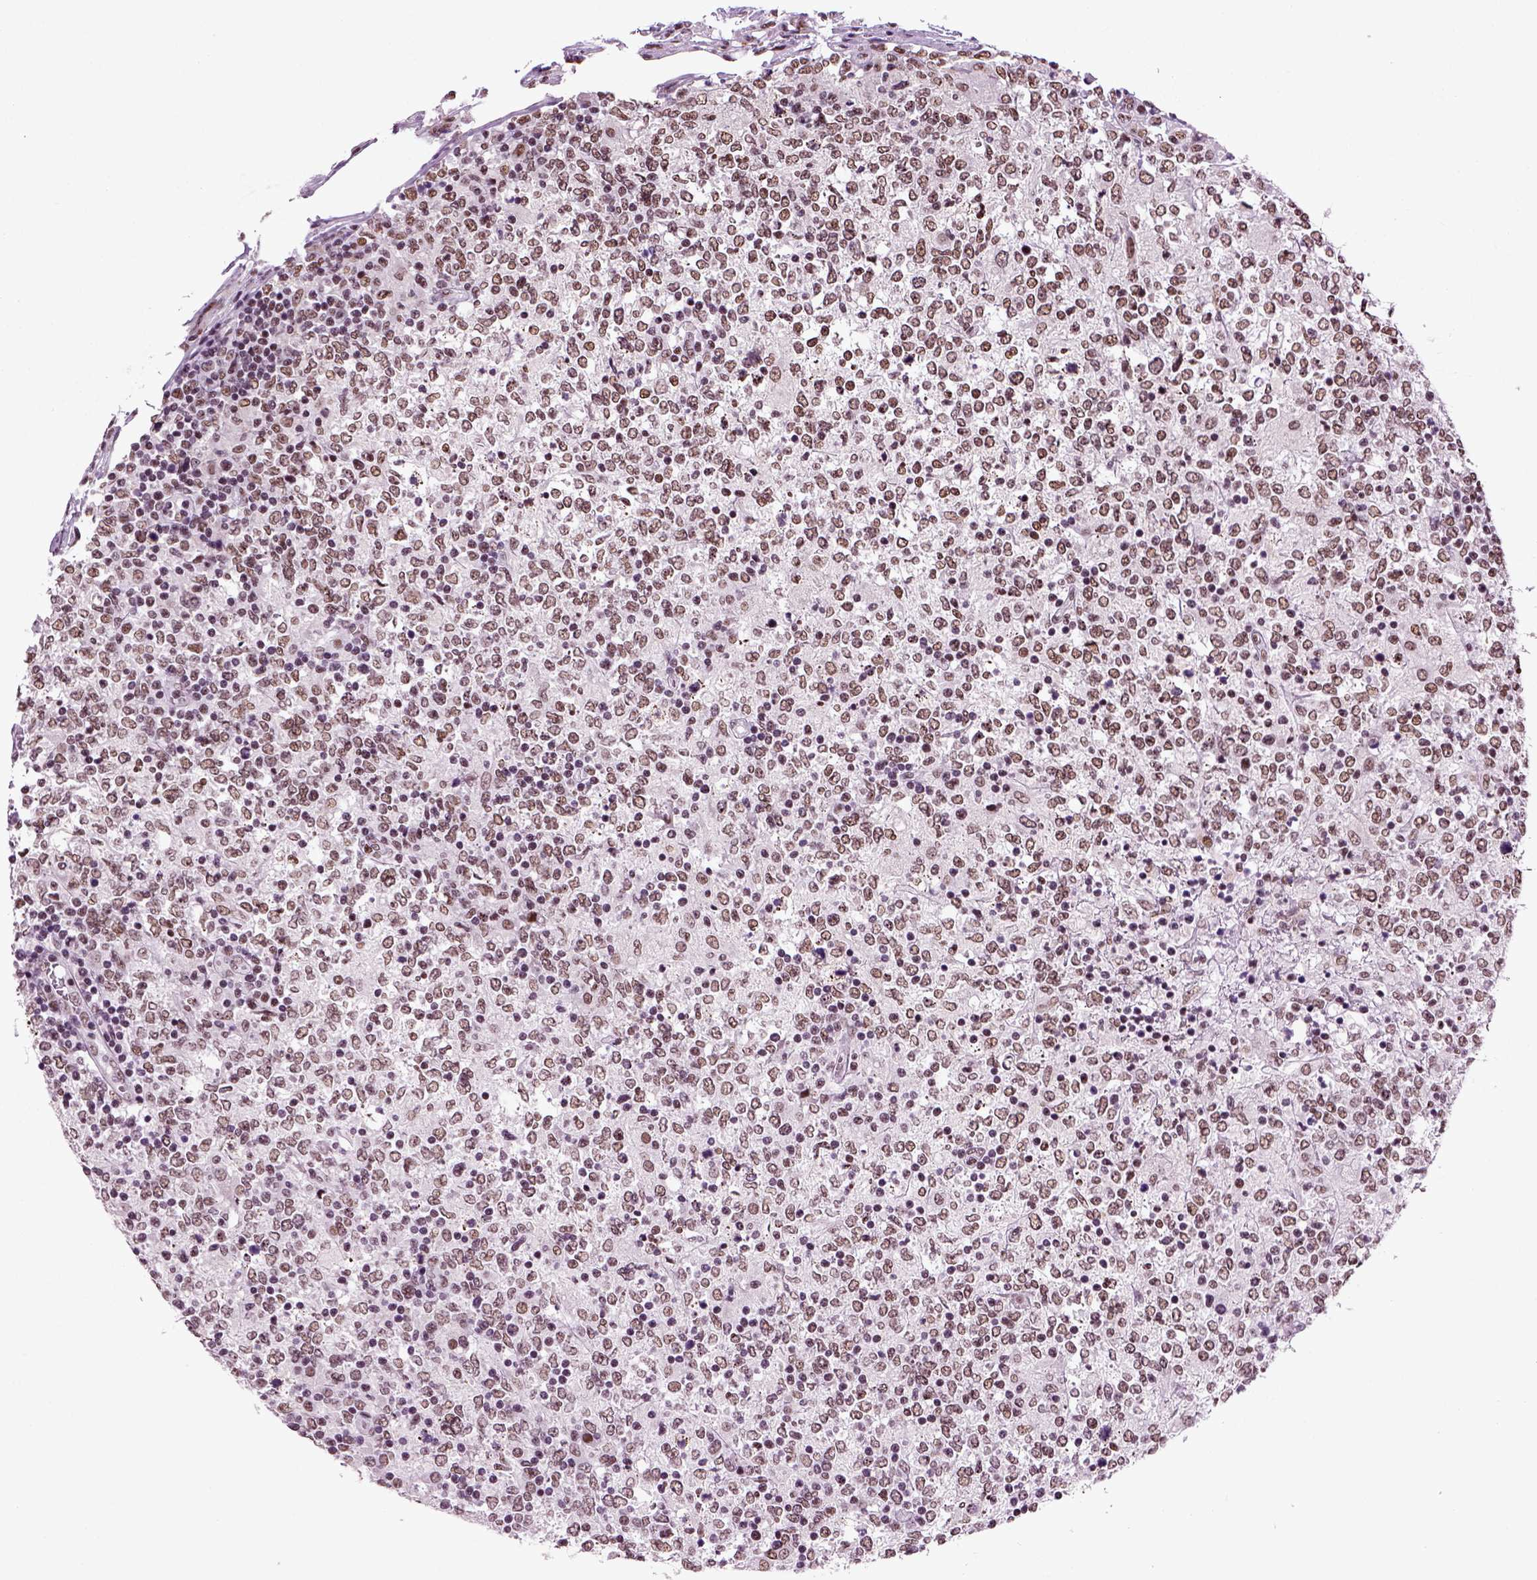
{"staining": {"intensity": "weak", "quantity": ">75%", "location": "nuclear"}, "tissue": "lymphoma", "cell_type": "Tumor cells", "image_type": "cancer", "snomed": [{"axis": "morphology", "description": "Malignant lymphoma, non-Hodgkin's type, High grade"}, {"axis": "topography", "description": "Lymph node"}], "caption": "Human malignant lymphoma, non-Hodgkin's type (high-grade) stained with a brown dye exhibits weak nuclear positive staining in approximately >75% of tumor cells.", "gene": "RCOR3", "patient": {"sex": "female", "age": 84}}